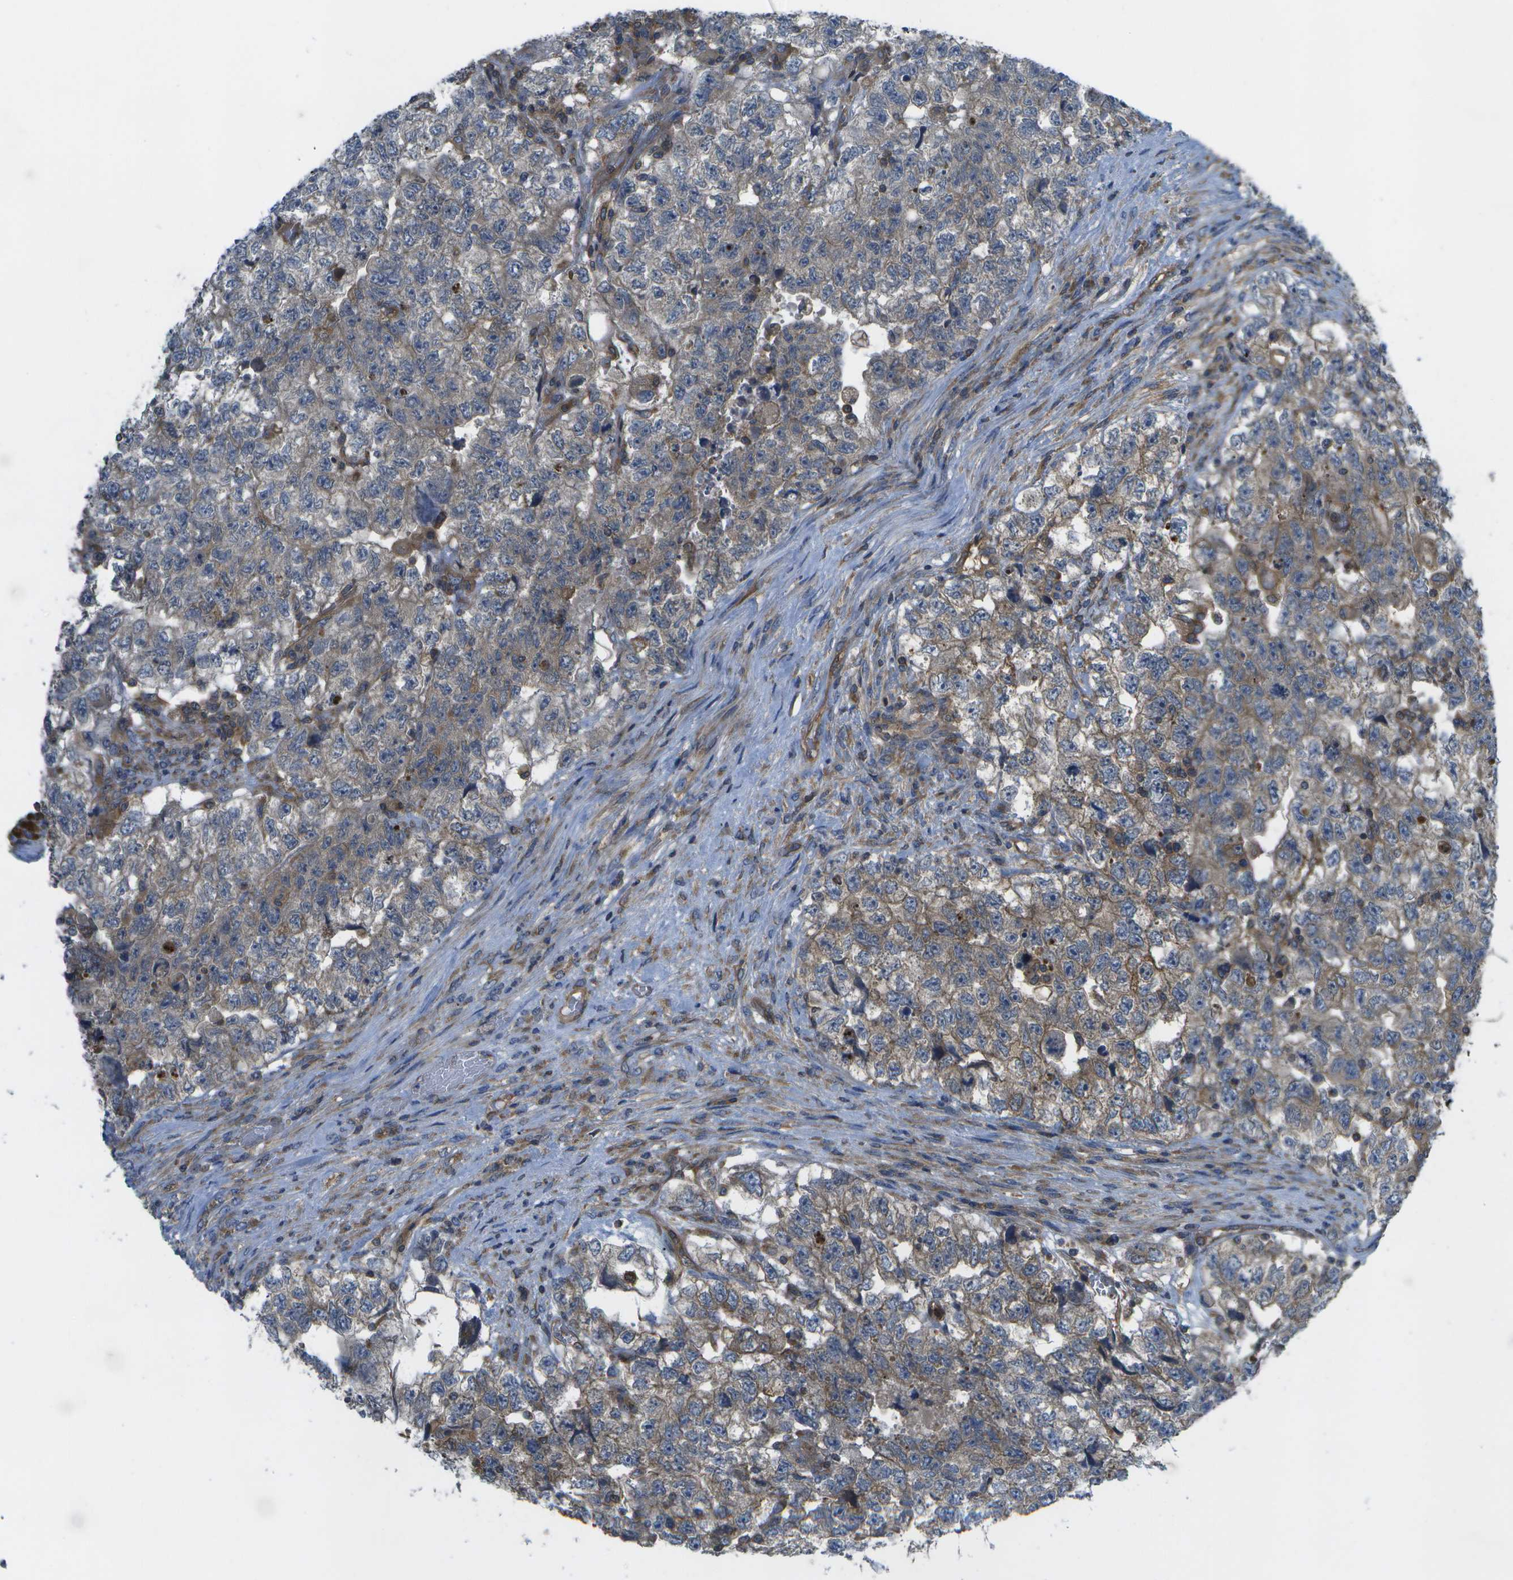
{"staining": {"intensity": "weak", "quantity": "25%-75%", "location": "cytoplasmic/membranous"}, "tissue": "testis cancer", "cell_type": "Tumor cells", "image_type": "cancer", "snomed": [{"axis": "morphology", "description": "Carcinoma, Embryonal, NOS"}, {"axis": "topography", "description": "Testis"}], "caption": "IHC photomicrograph of neoplastic tissue: human embryonal carcinoma (testis) stained using immunohistochemistry (IHC) demonstrates low levels of weak protein expression localized specifically in the cytoplasmic/membranous of tumor cells, appearing as a cytoplasmic/membranous brown color.", "gene": "DPM3", "patient": {"sex": "male", "age": 36}}